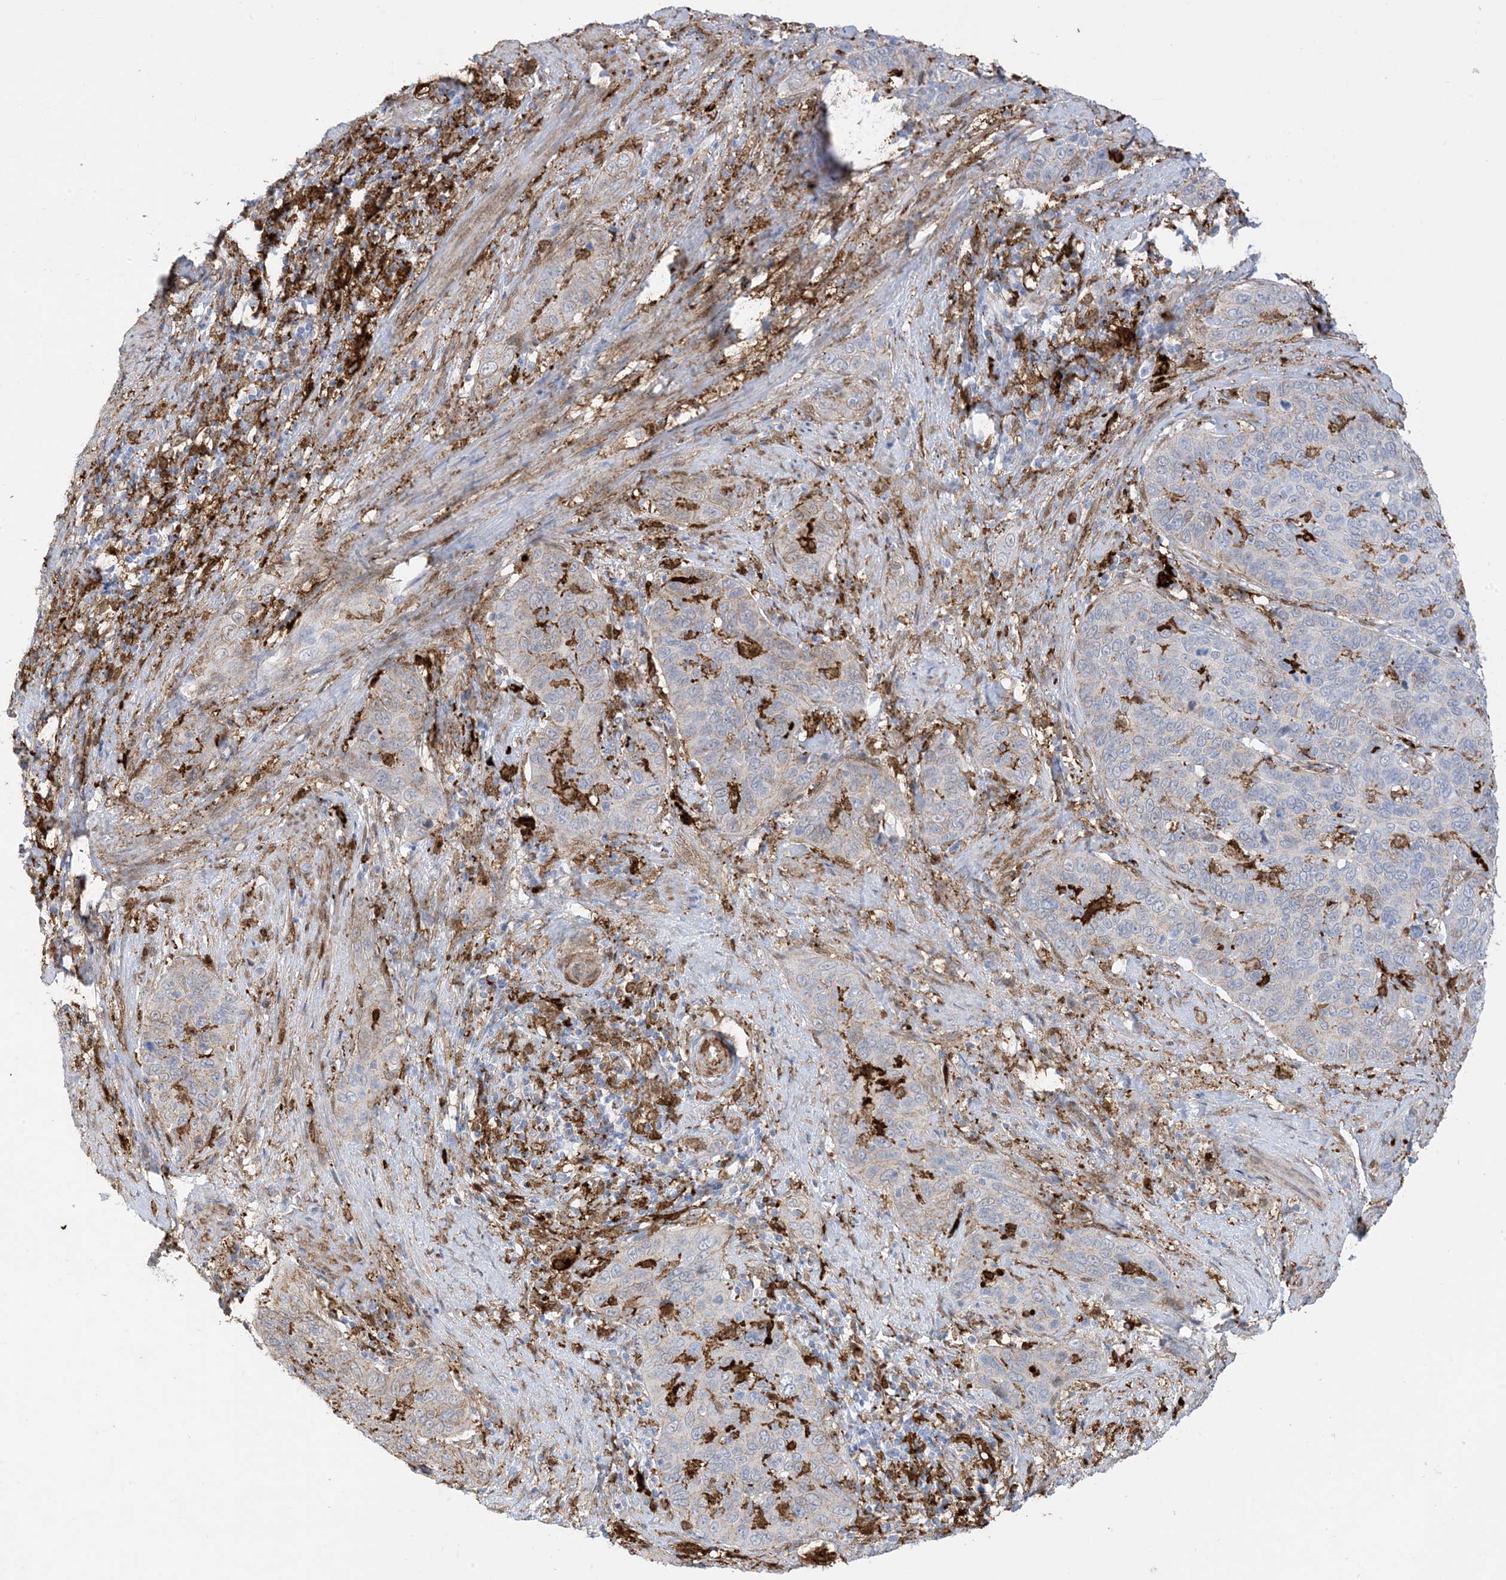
{"staining": {"intensity": "negative", "quantity": "none", "location": "none"}, "tissue": "cervical cancer", "cell_type": "Tumor cells", "image_type": "cancer", "snomed": [{"axis": "morphology", "description": "Squamous cell carcinoma, NOS"}, {"axis": "topography", "description": "Cervix"}], "caption": "An IHC micrograph of cervical squamous cell carcinoma is shown. There is no staining in tumor cells of cervical squamous cell carcinoma.", "gene": "GSN", "patient": {"sex": "female", "age": 60}}